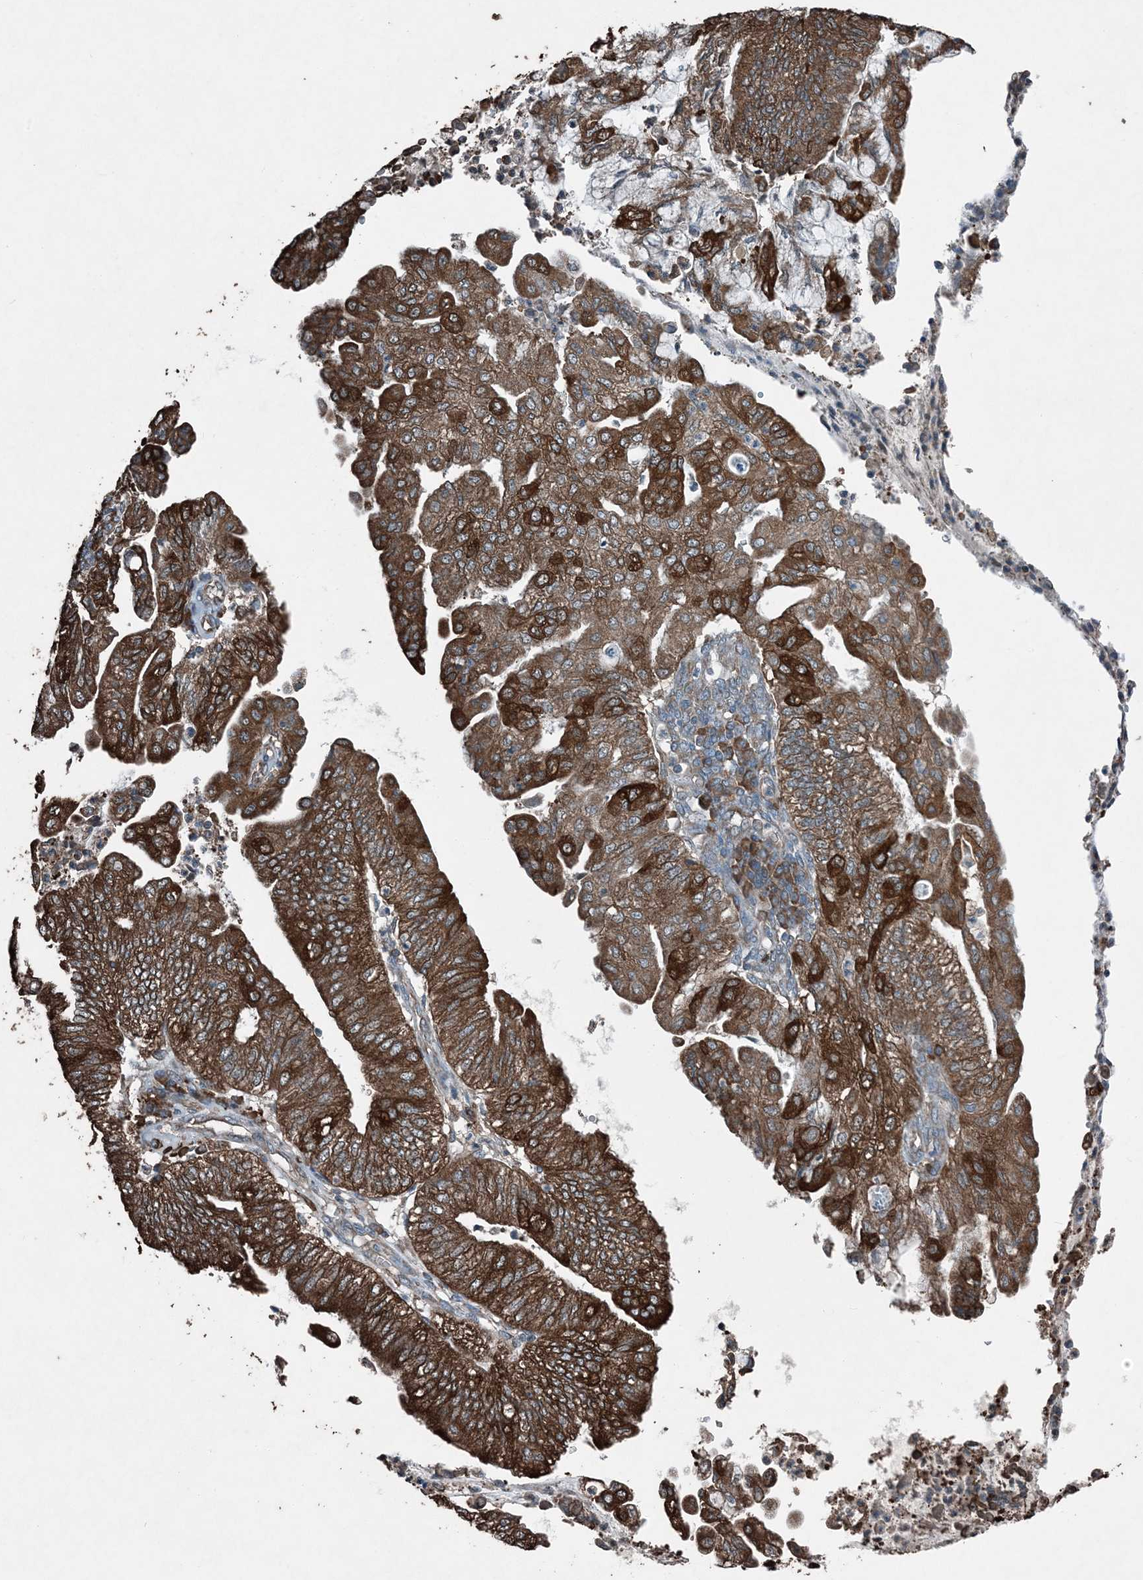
{"staining": {"intensity": "strong", "quantity": ">75%", "location": "cytoplasmic/membranous"}, "tissue": "endometrial cancer", "cell_type": "Tumor cells", "image_type": "cancer", "snomed": [{"axis": "morphology", "description": "Adenocarcinoma, NOS"}, {"axis": "topography", "description": "Endometrium"}], "caption": "The histopathology image reveals staining of endometrial cancer, revealing strong cytoplasmic/membranous protein positivity (brown color) within tumor cells. (Stains: DAB in brown, nuclei in blue, Microscopy: brightfield microscopy at high magnification).", "gene": "PDIA6", "patient": {"sex": "female", "age": 59}}